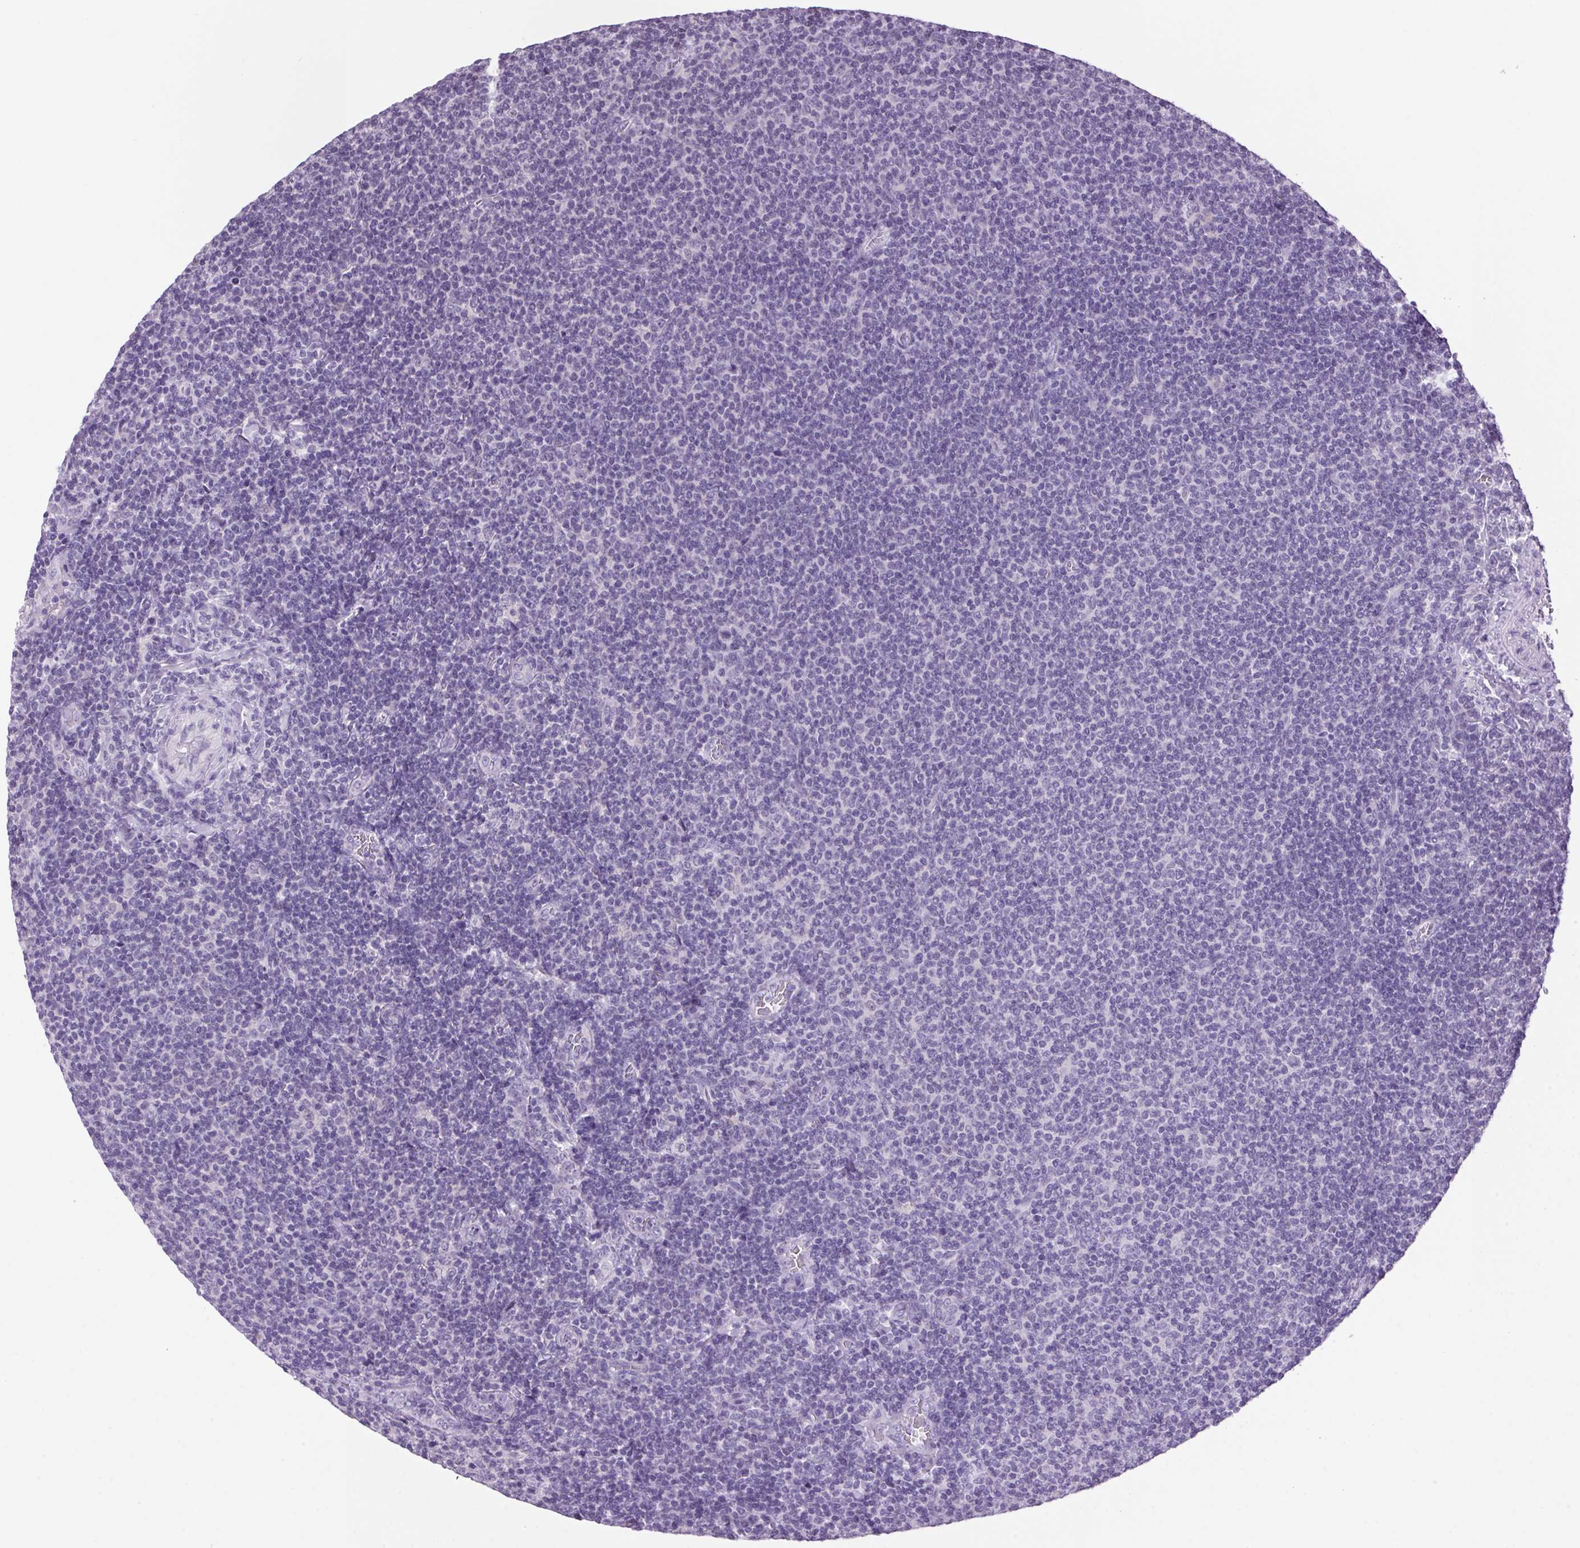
{"staining": {"intensity": "negative", "quantity": "none", "location": "none"}, "tissue": "lymphoma", "cell_type": "Tumor cells", "image_type": "cancer", "snomed": [{"axis": "morphology", "description": "Malignant lymphoma, non-Hodgkin's type, Low grade"}, {"axis": "topography", "description": "Lymph node"}], "caption": "Protein analysis of malignant lymphoma, non-Hodgkin's type (low-grade) demonstrates no significant expression in tumor cells.", "gene": "VWA3B", "patient": {"sex": "male", "age": 52}}